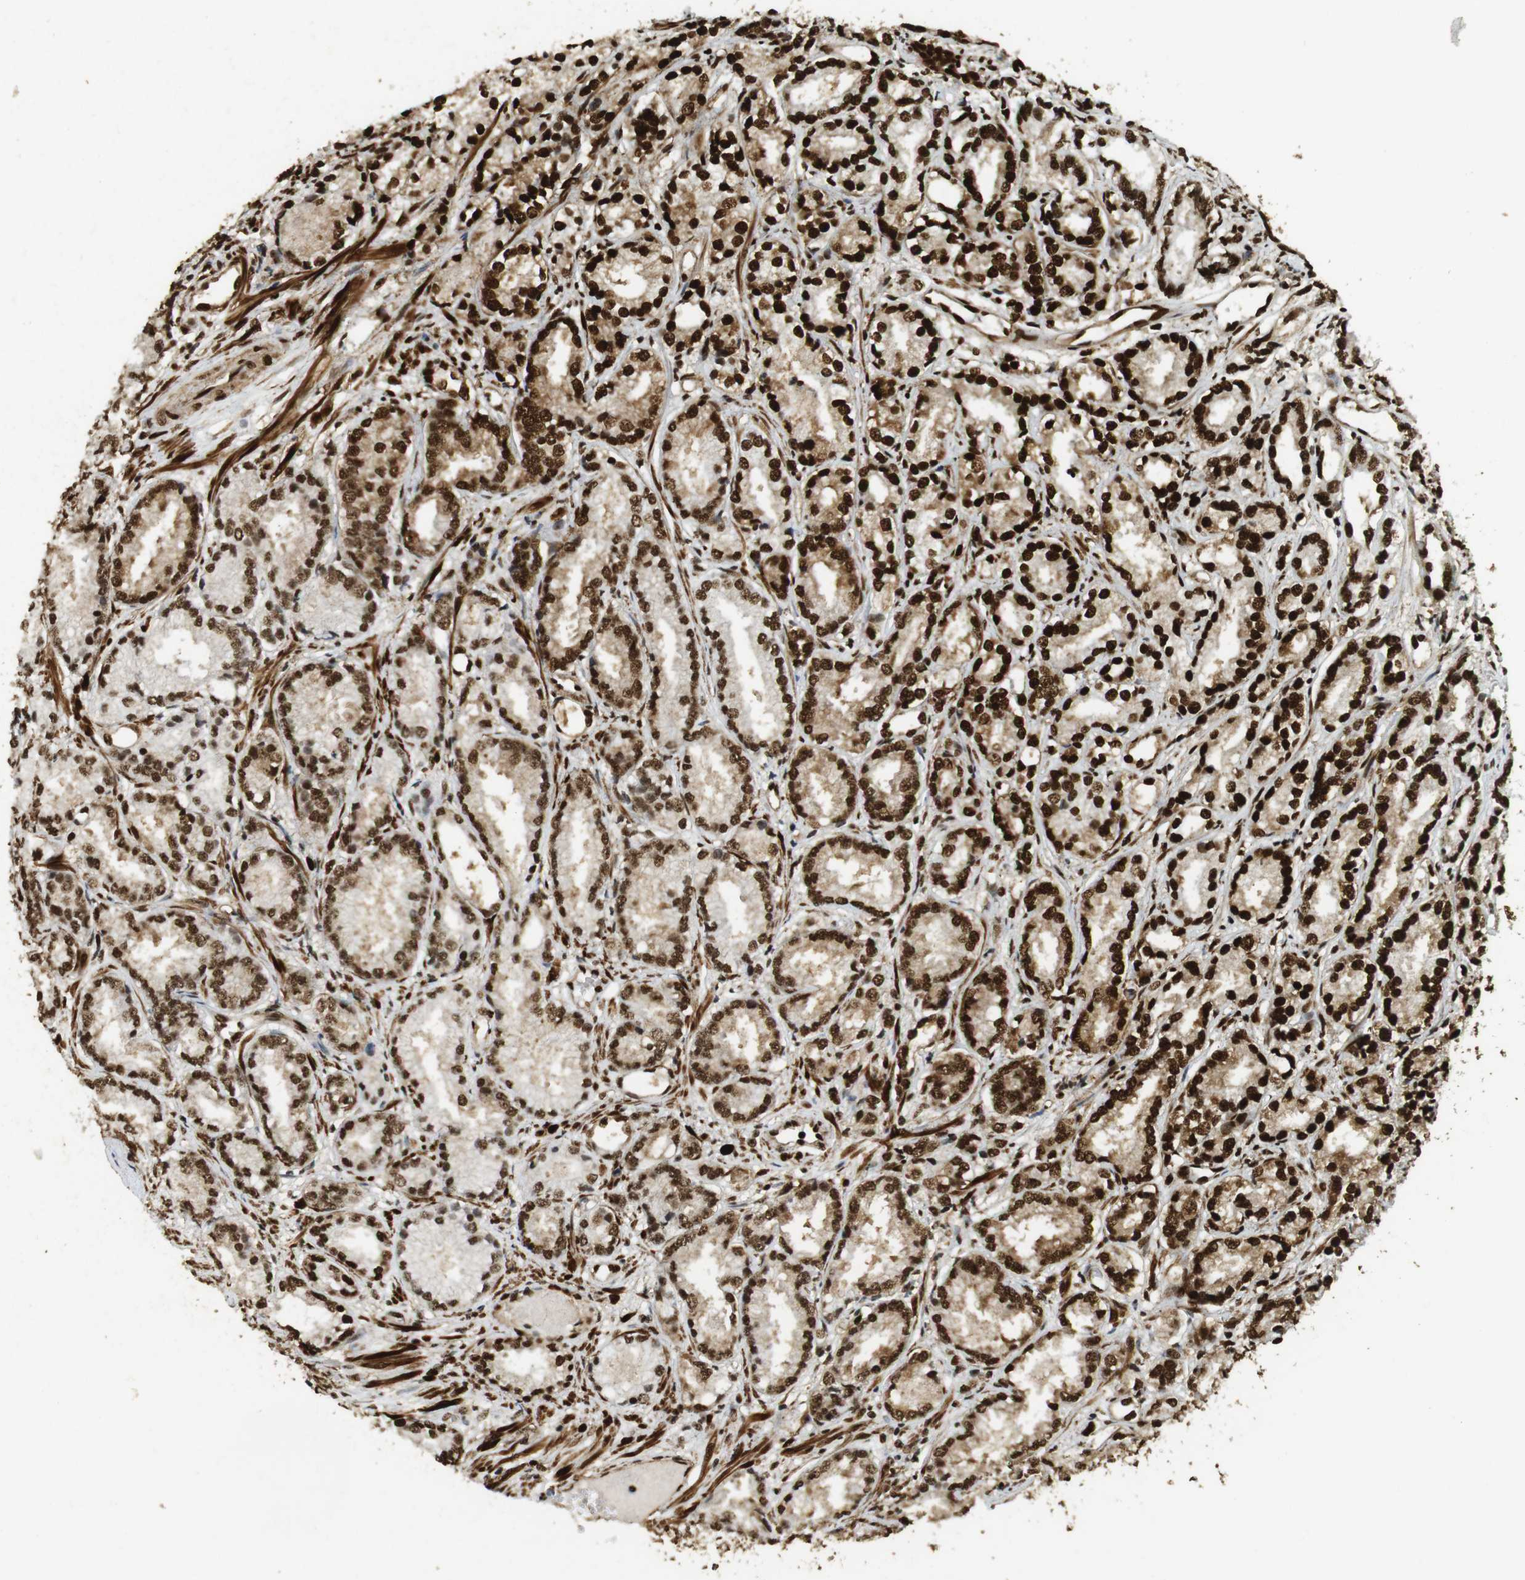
{"staining": {"intensity": "strong", "quantity": ">75%", "location": "cytoplasmic/membranous,nuclear"}, "tissue": "prostate cancer", "cell_type": "Tumor cells", "image_type": "cancer", "snomed": [{"axis": "morphology", "description": "Adenocarcinoma, Low grade"}, {"axis": "topography", "description": "Prostate"}], "caption": "Protein expression analysis of low-grade adenocarcinoma (prostate) demonstrates strong cytoplasmic/membranous and nuclear positivity in about >75% of tumor cells.", "gene": "GATA4", "patient": {"sex": "male", "age": 72}}